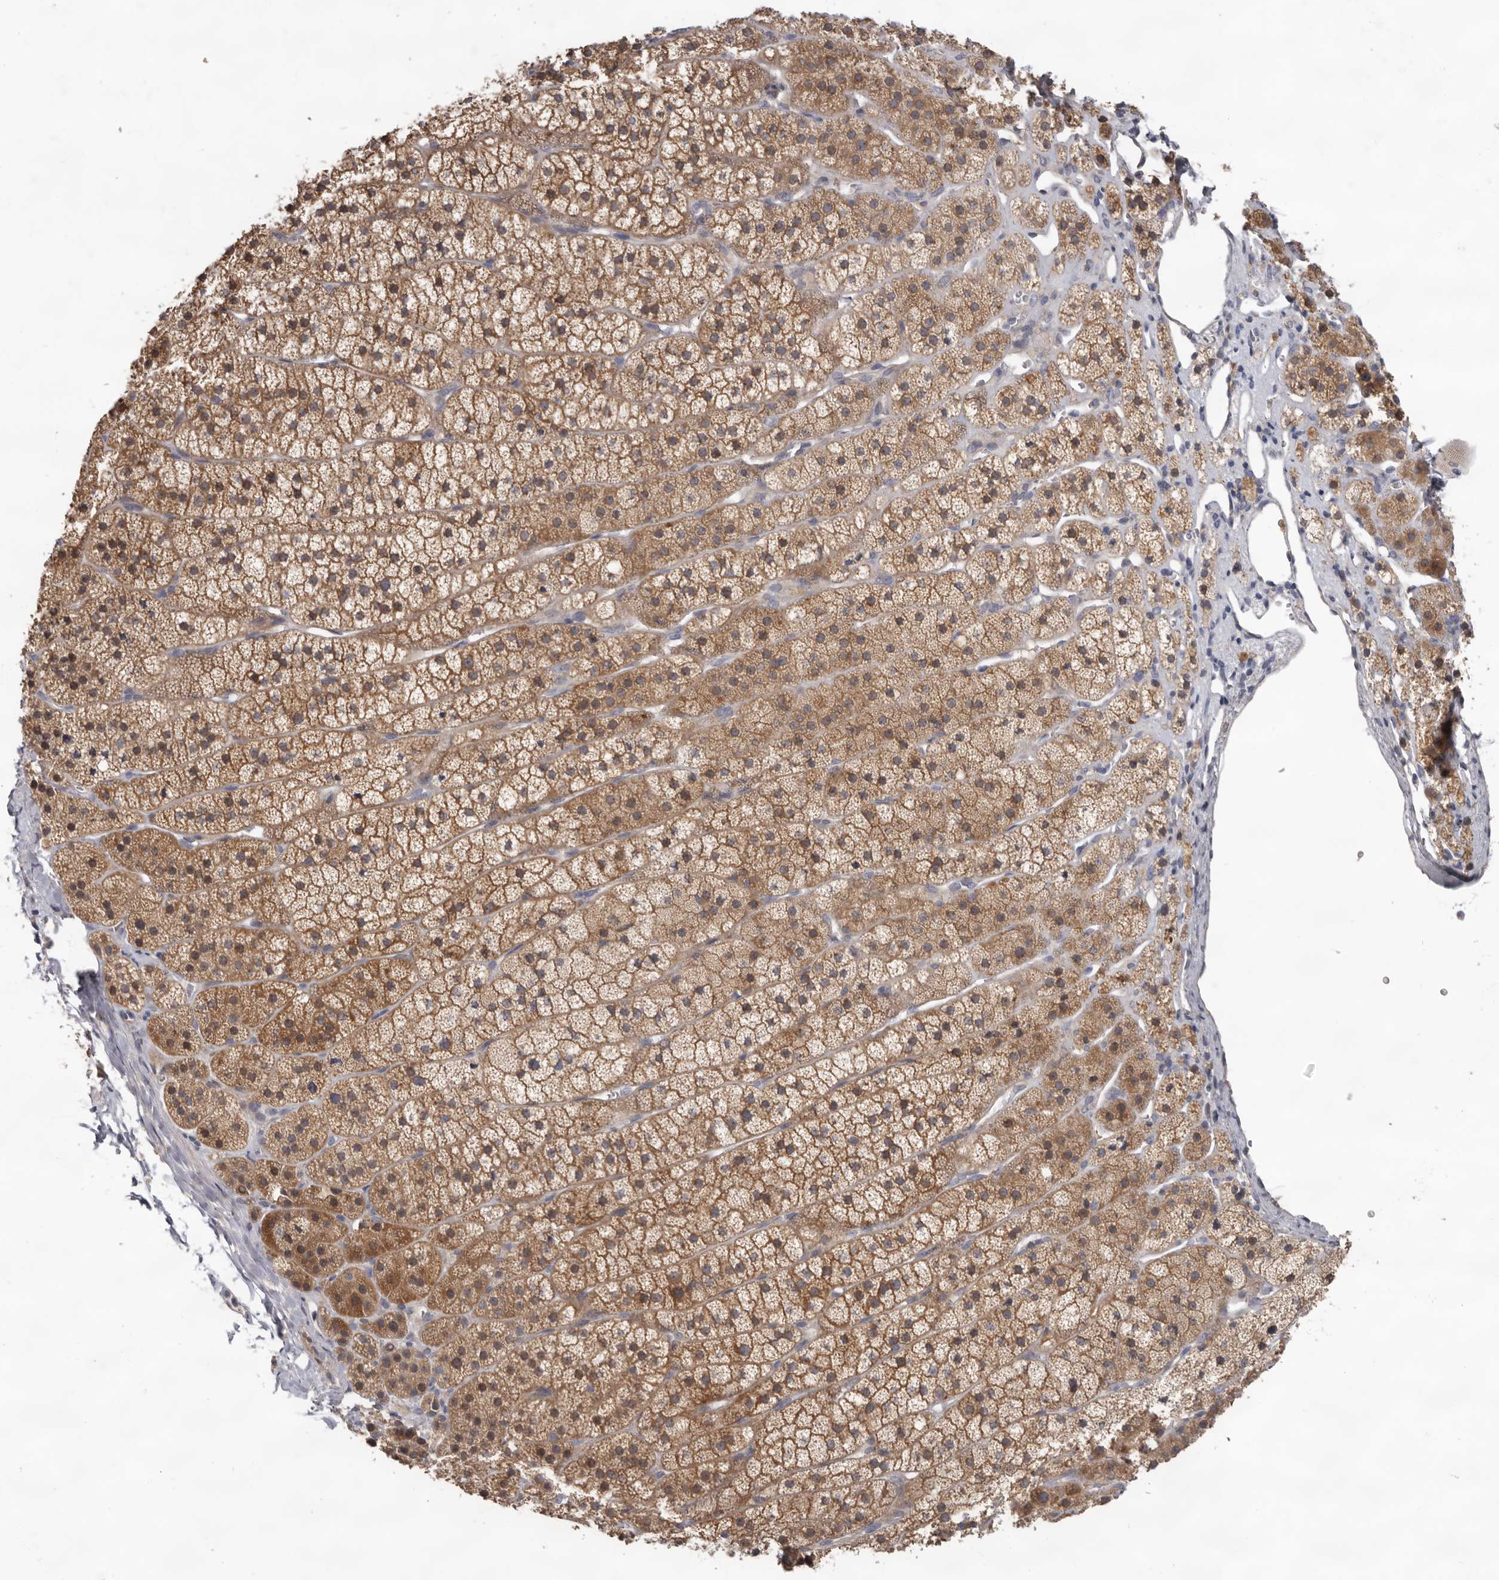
{"staining": {"intensity": "strong", "quantity": ">75%", "location": "cytoplasmic/membranous,nuclear"}, "tissue": "adrenal gland", "cell_type": "Glandular cells", "image_type": "normal", "snomed": [{"axis": "morphology", "description": "Normal tissue, NOS"}, {"axis": "topography", "description": "Adrenal gland"}], "caption": "Unremarkable adrenal gland was stained to show a protein in brown. There is high levels of strong cytoplasmic/membranous,nuclear staining in about >75% of glandular cells.", "gene": "HINT3", "patient": {"sex": "female", "age": 44}}